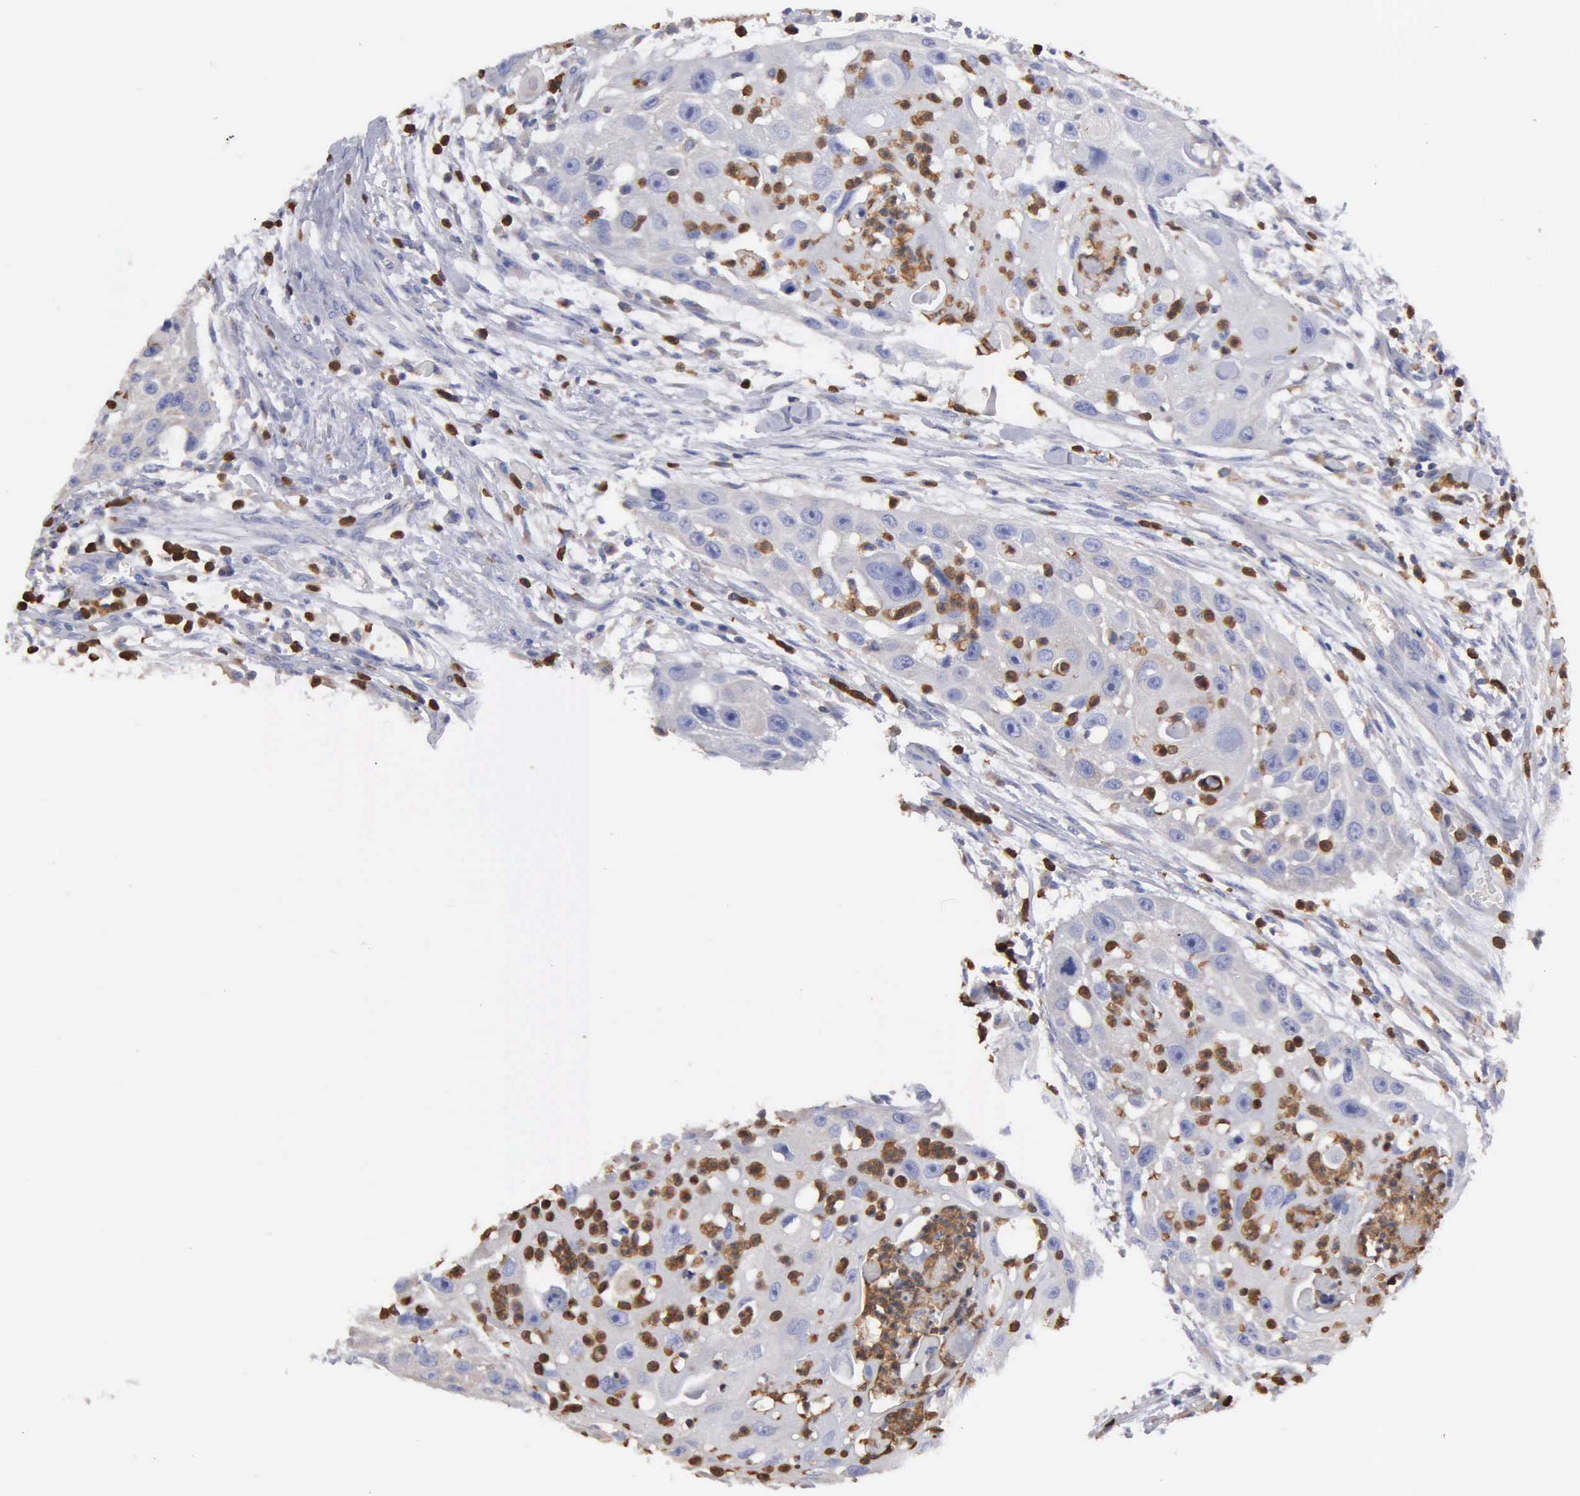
{"staining": {"intensity": "weak", "quantity": "<25%", "location": "cytoplasmic/membranous"}, "tissue": "head and neck cancer", "cell_type": "Tumor cells", "image_type": "cancer", "snomed": [{"axis": "morphology", "description": "Squamous cell carcinoma, NOS"}, {"axis": "topography", "description": "Head-Neck"}], "caption": "Immunohistochemical staining of head and neck cancer displays no significant expression in tumor cells. The staining is performed using DAB brown chromogen with nuclei counter-stained in using hematoxylin.", "gene": "G6PD", "patient": {"sex": "male", "age": 64}}